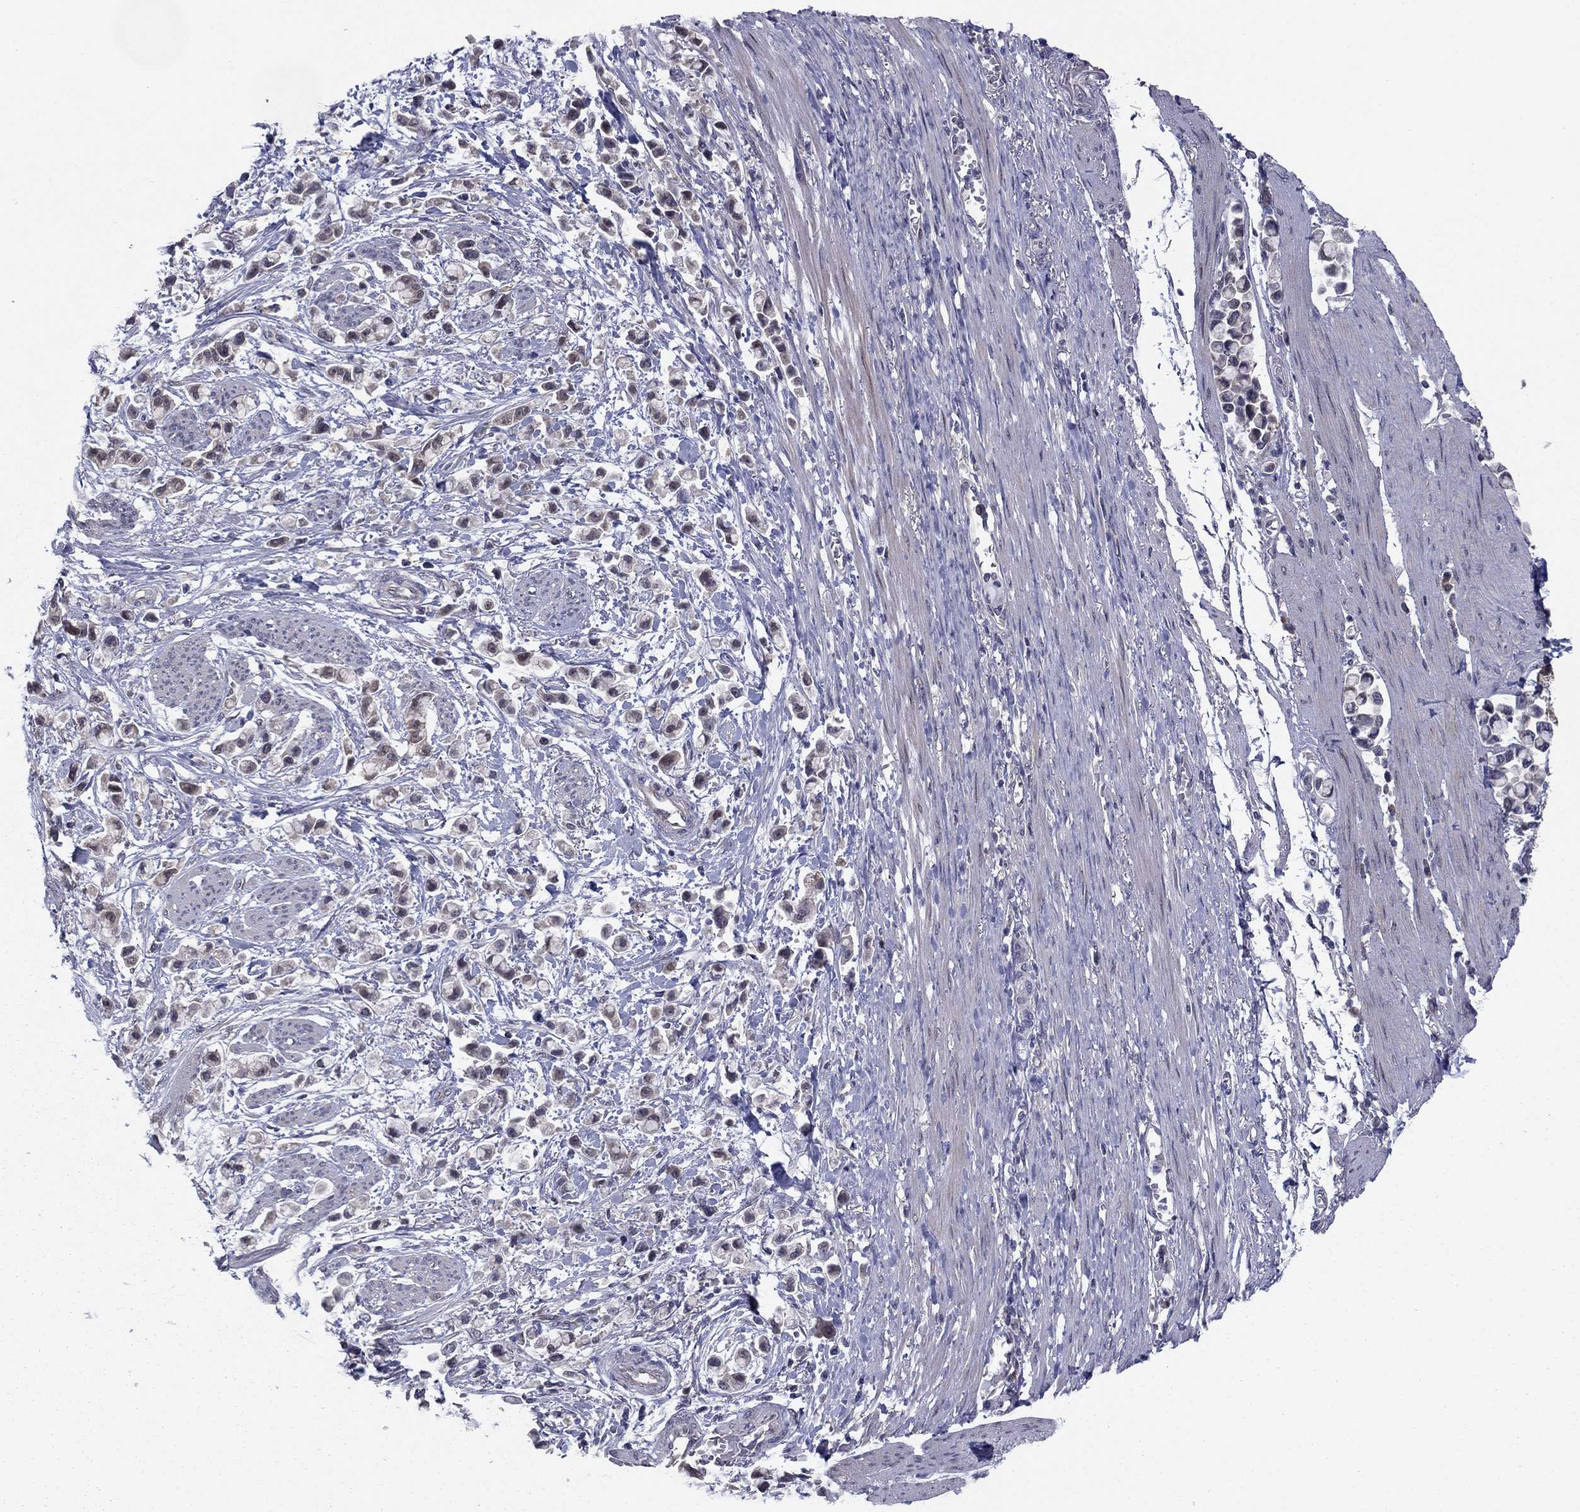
{"staining": {"intensity": "weak", "quantity": "<25%", "location": "cytoplasmic/membranous"}, "tissue": "stomach cancer", "cell_type": "Tumor cells", "image_type": "cancer", "snomed": [{"axis": "morphology", "description": "Adenocarcinoma, NOS"}, {"axis": "topography", "description": "Stomach"}], "caption": "Stomach cancer (adenocarcinoma) was stained to show a protein in brown. There is no significant expression in tumor cells.", "gene": "GRHPR", "patient": {"sex": "female", "age": 81}}